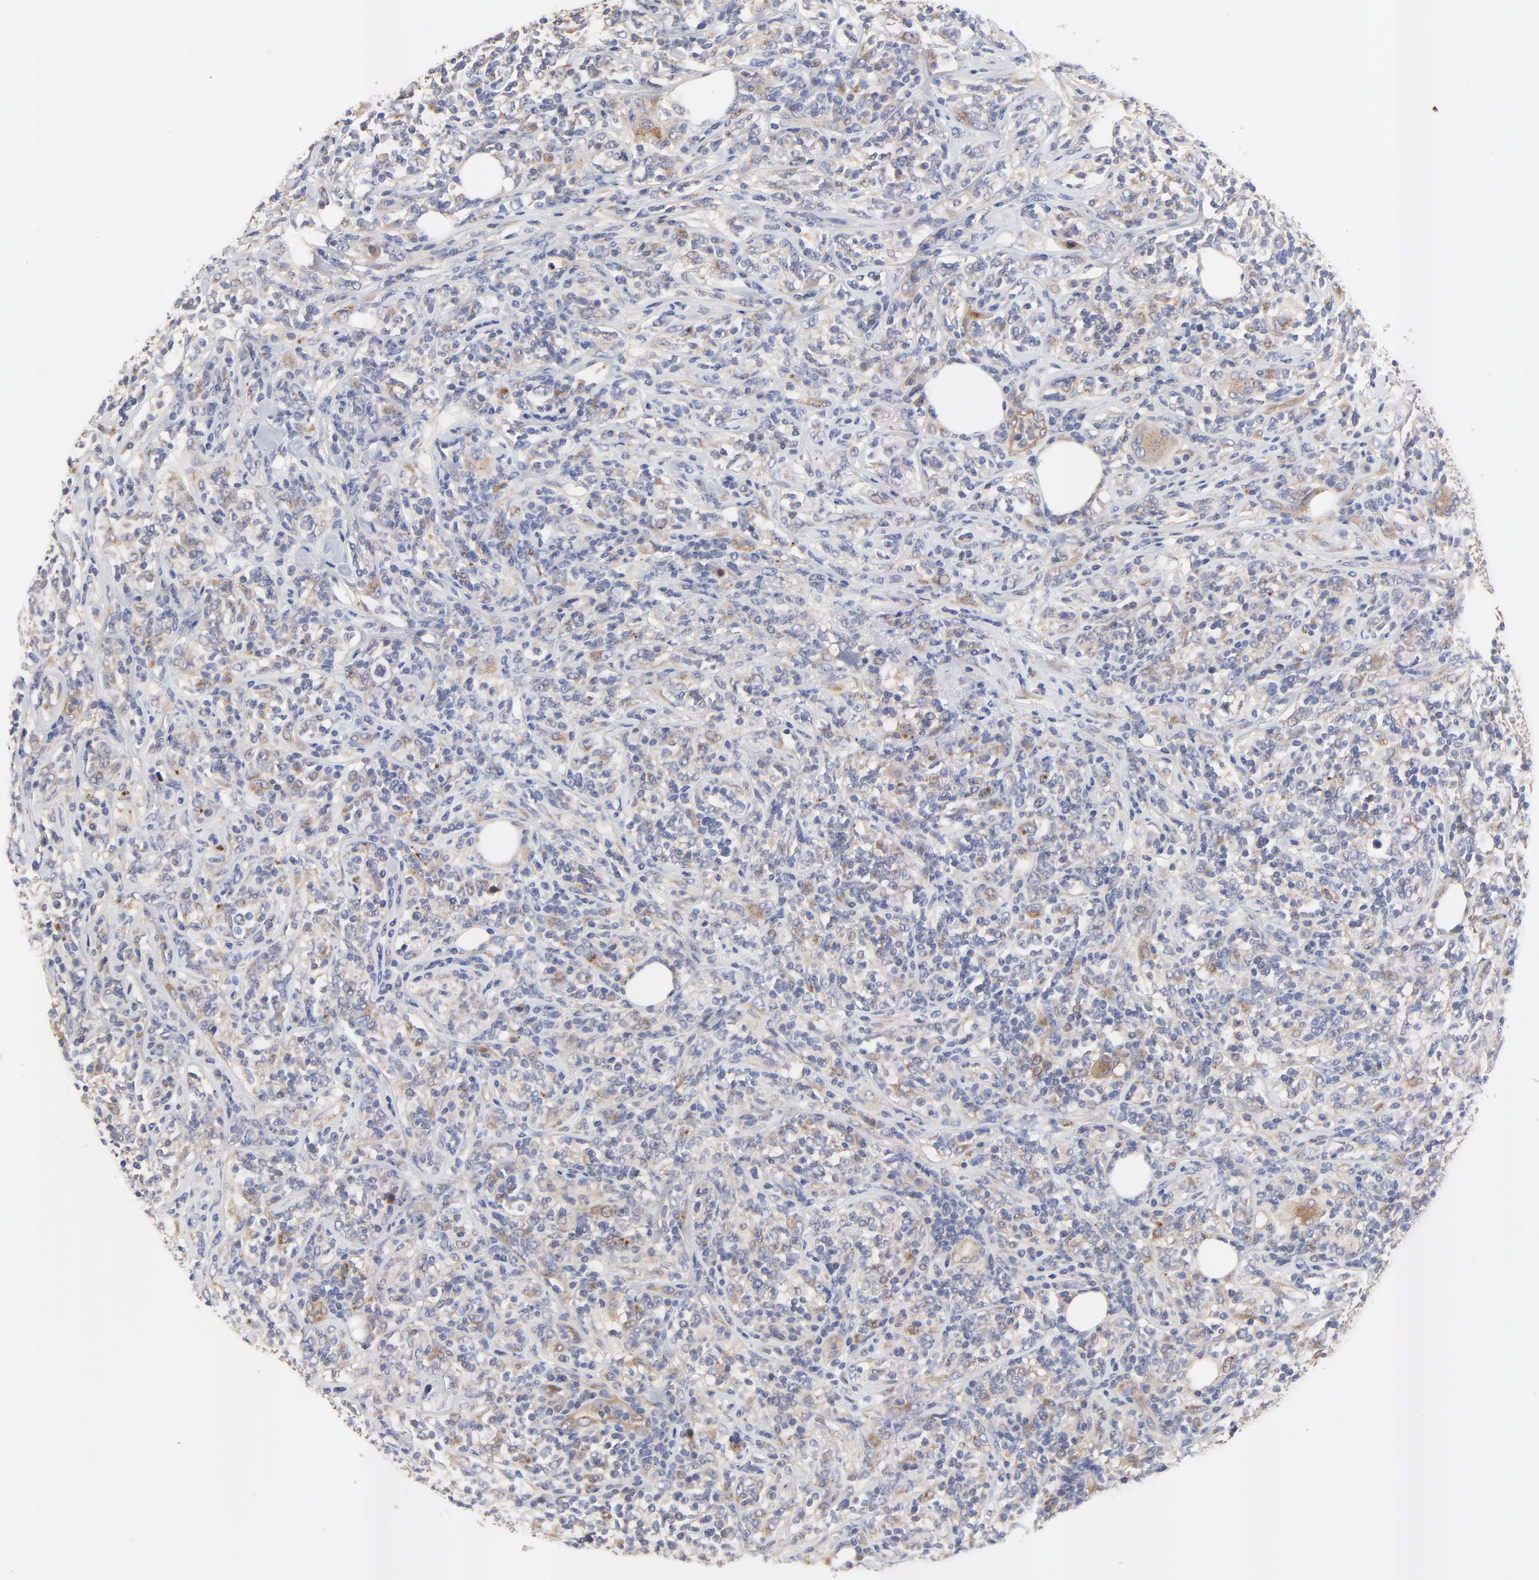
{"staining": {"intensity": "weak", "quantity": "<25%", "location": "cytoplasmic/membranous"}, "tissue": "lymphoma", "cell_type": "Tumor cells", "image_type": "cancer", "snomed": [{"axis": "morphology", "description": "Malignant lymphoma, non-Hodgkin's type, High grade"}, {"axis": "topography", "description": "Lymph node"}], "caption": "The photomicrograph shows no significant positivity in tumor cells of malignant lymphoma, non-Hodgkin's type (high-grade).", "gene": "FBXL2", "patient": {"sex": "female", "age": 84}}